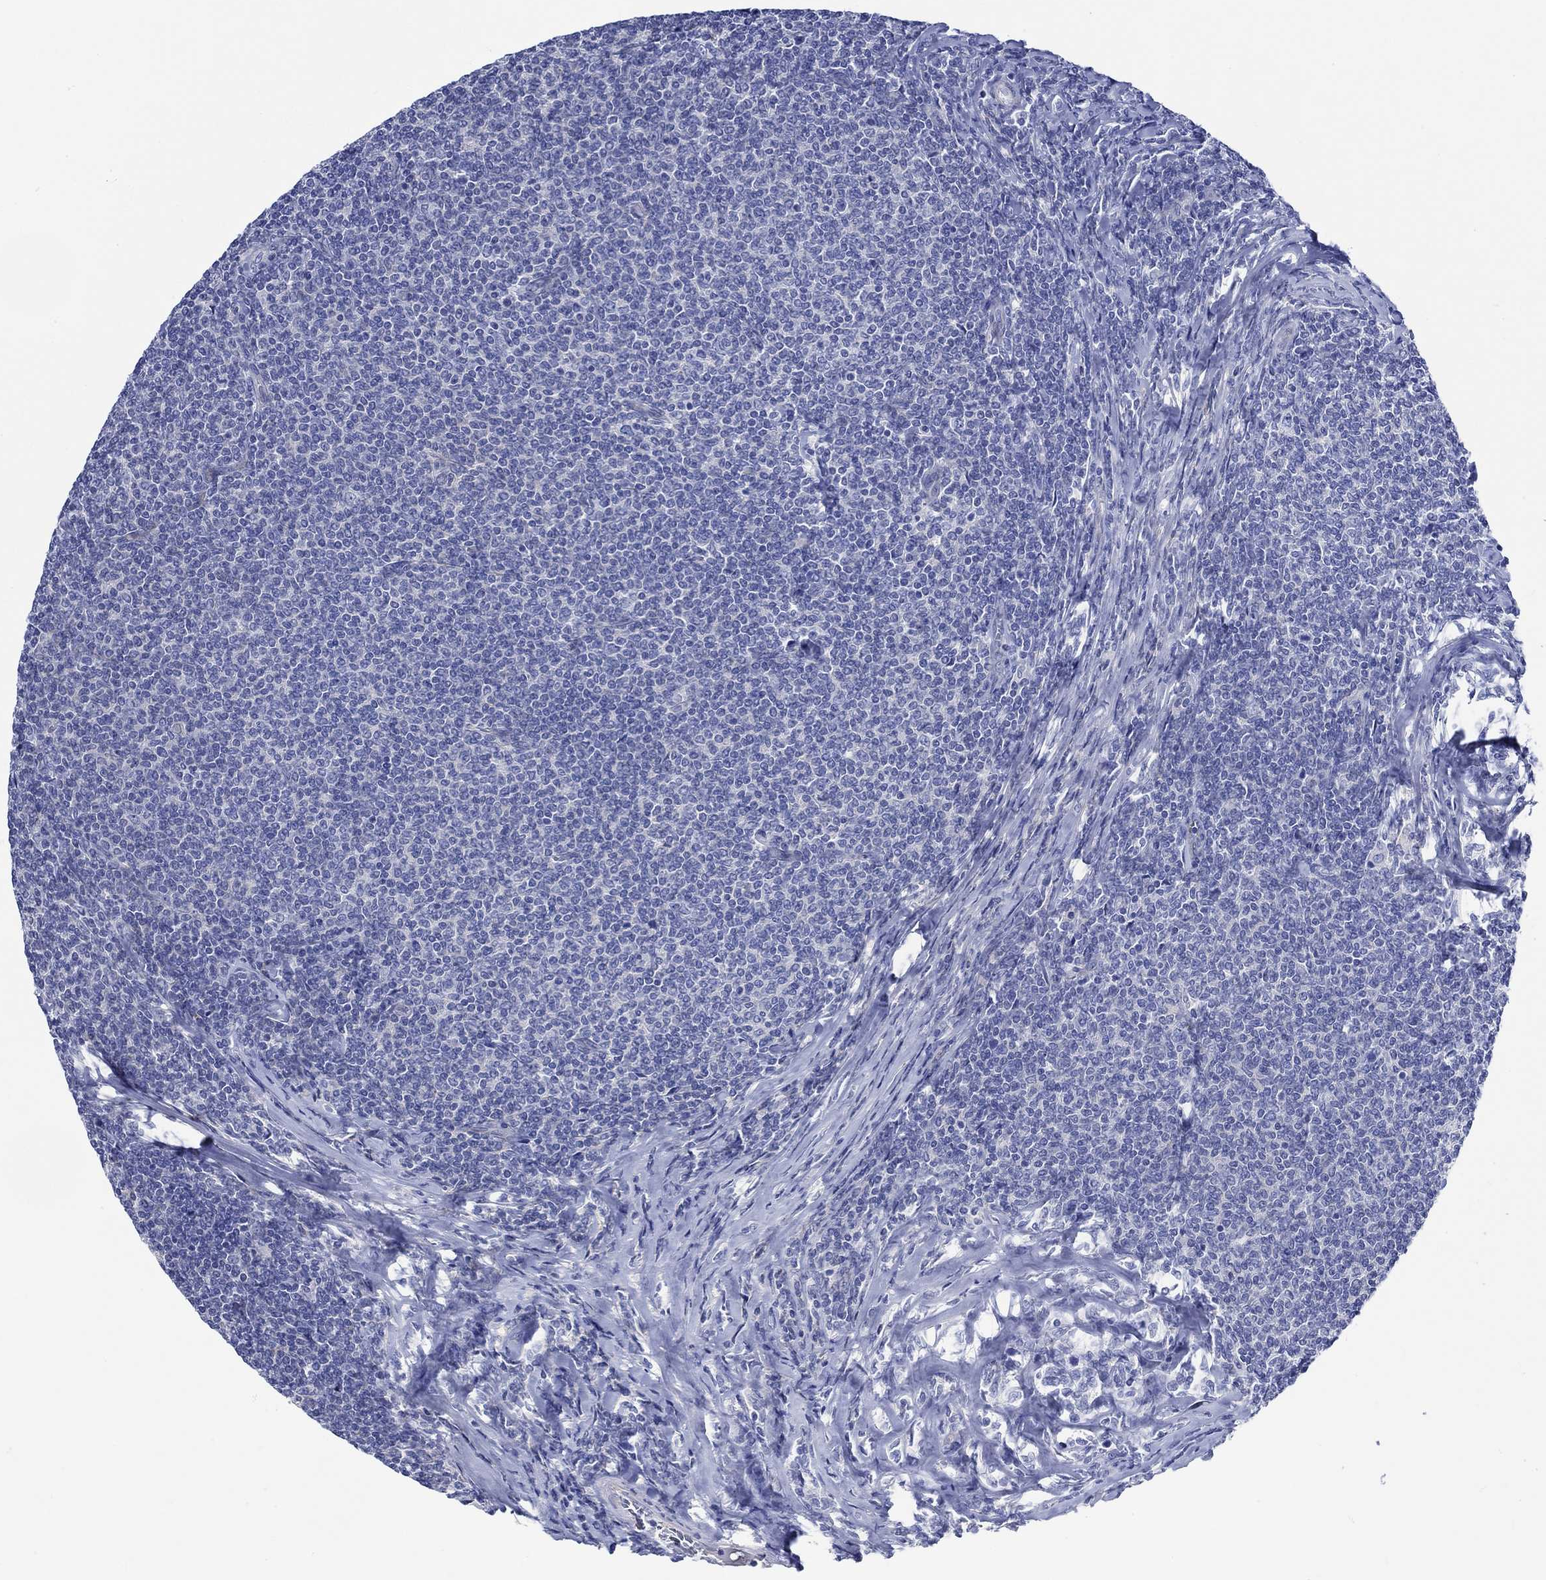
{"staining": {"intensity": "negative", "quantity": "none", "location": "none"}, "tissue": "lymphoma", "cell_type": "Tumor cells", "image_type": "cancer", "snomed": [{"axis": "morphology", "description": "Malignant lymphoma, non-Hodgkin's type, Low grade"}, {"axis": "topography", "description": "Lymph node"}], "caption": "This is an IHC micrograph of low-grade malignant lymphoma, non-Hodgkin's type. There is no positivity in tumor cells.", "gene": "NRIP3", "patient": {"sex": "male", "age": 52}}